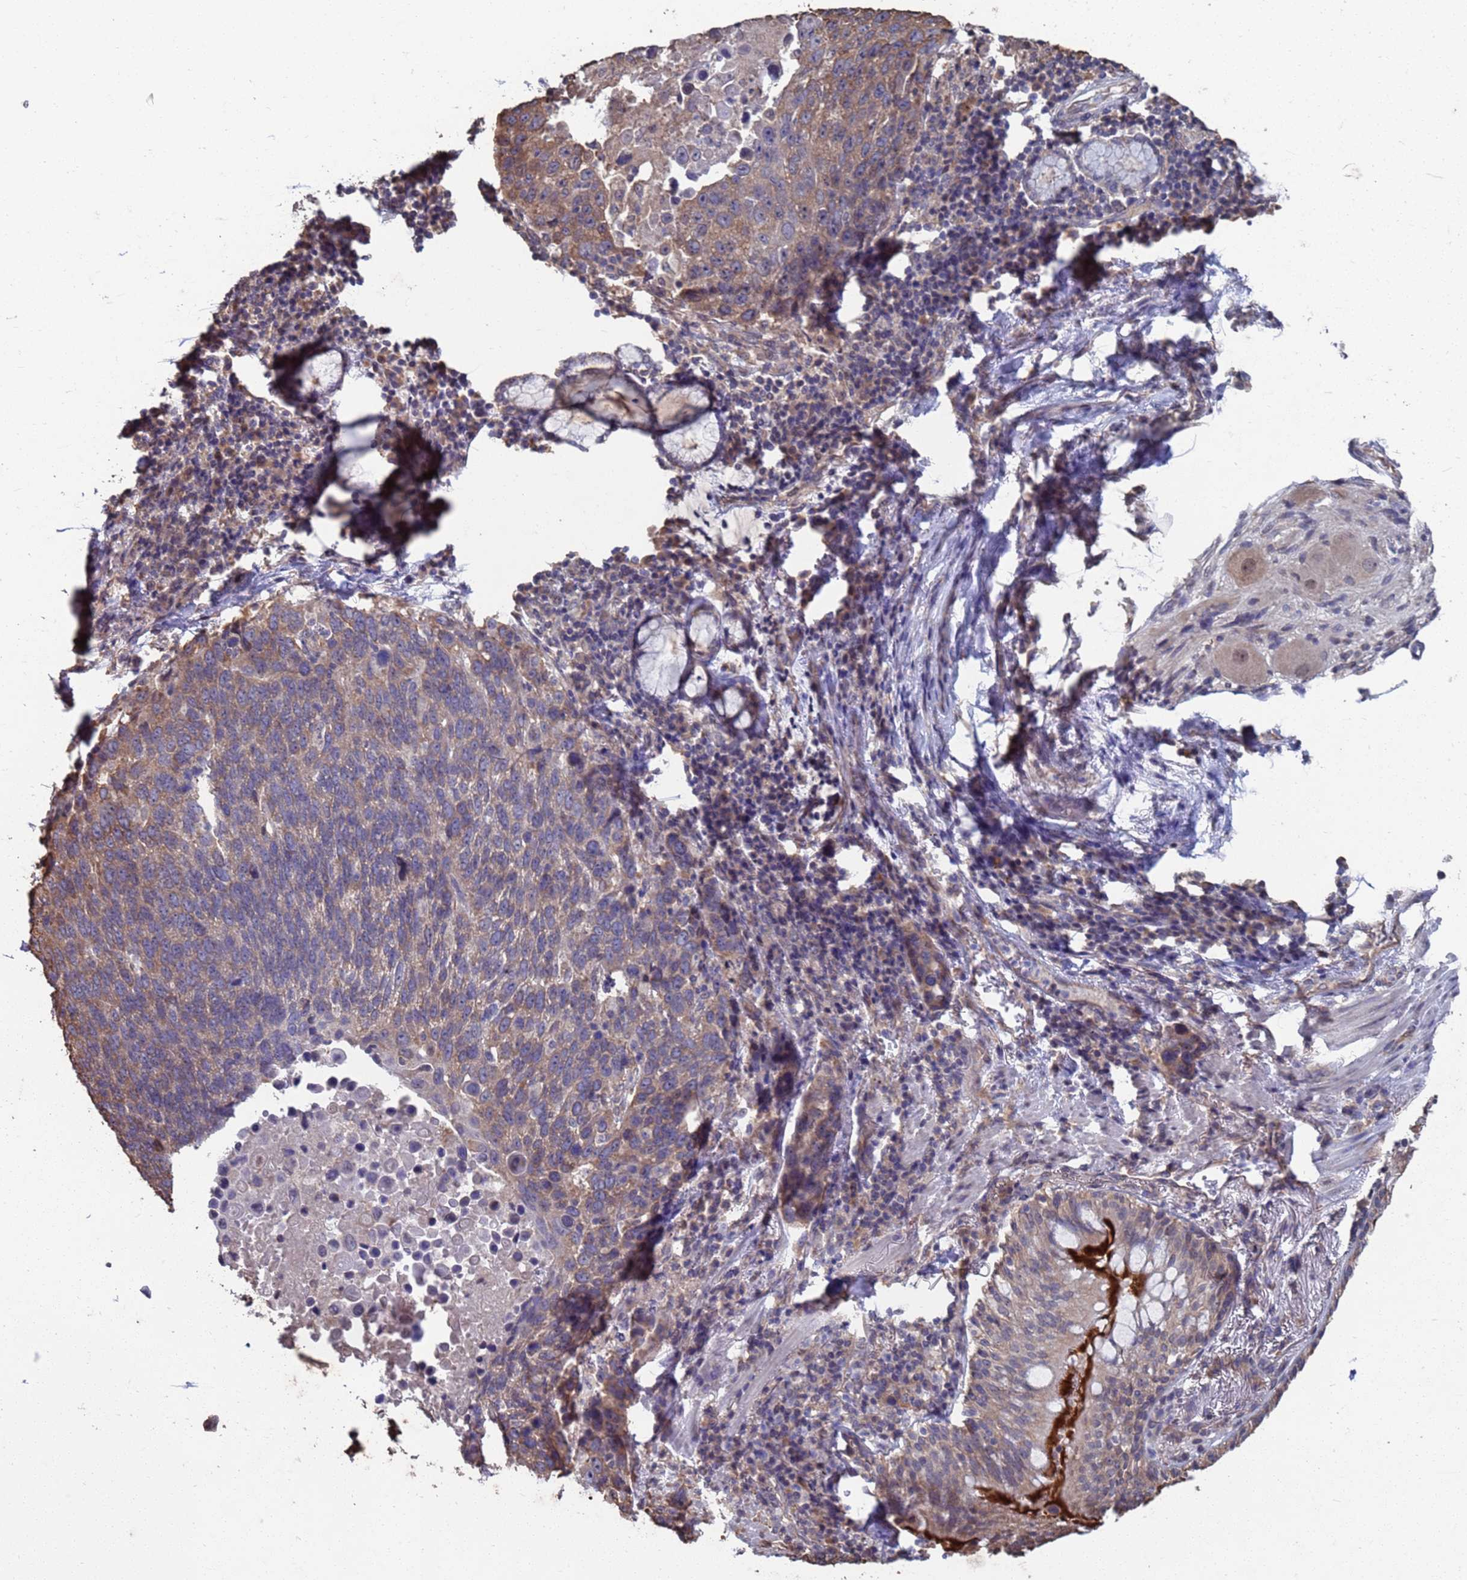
{"staining": {"intensity": "moderate", "quantity": "25%-75%", "location": "cytoplasmic/membranous"}, "tissue": "lung cancer", "cell_type": "Tumor cells", "image_type": "cancer", "snomed": [{"axis": "morphology", "description": "Squamous cell carcinoma, NOS"}, {"axis": "topography", "description": "Lung"}], "caption": "DAB immunohistochemical staining of human squamous cell carcinoma (lung) reveals moderate cytoplasmic/membranous protein staining in about 25%-75% of tumor cells.", "gene": "CFAP119", "patient": {"sex": "male", "age": 66}}